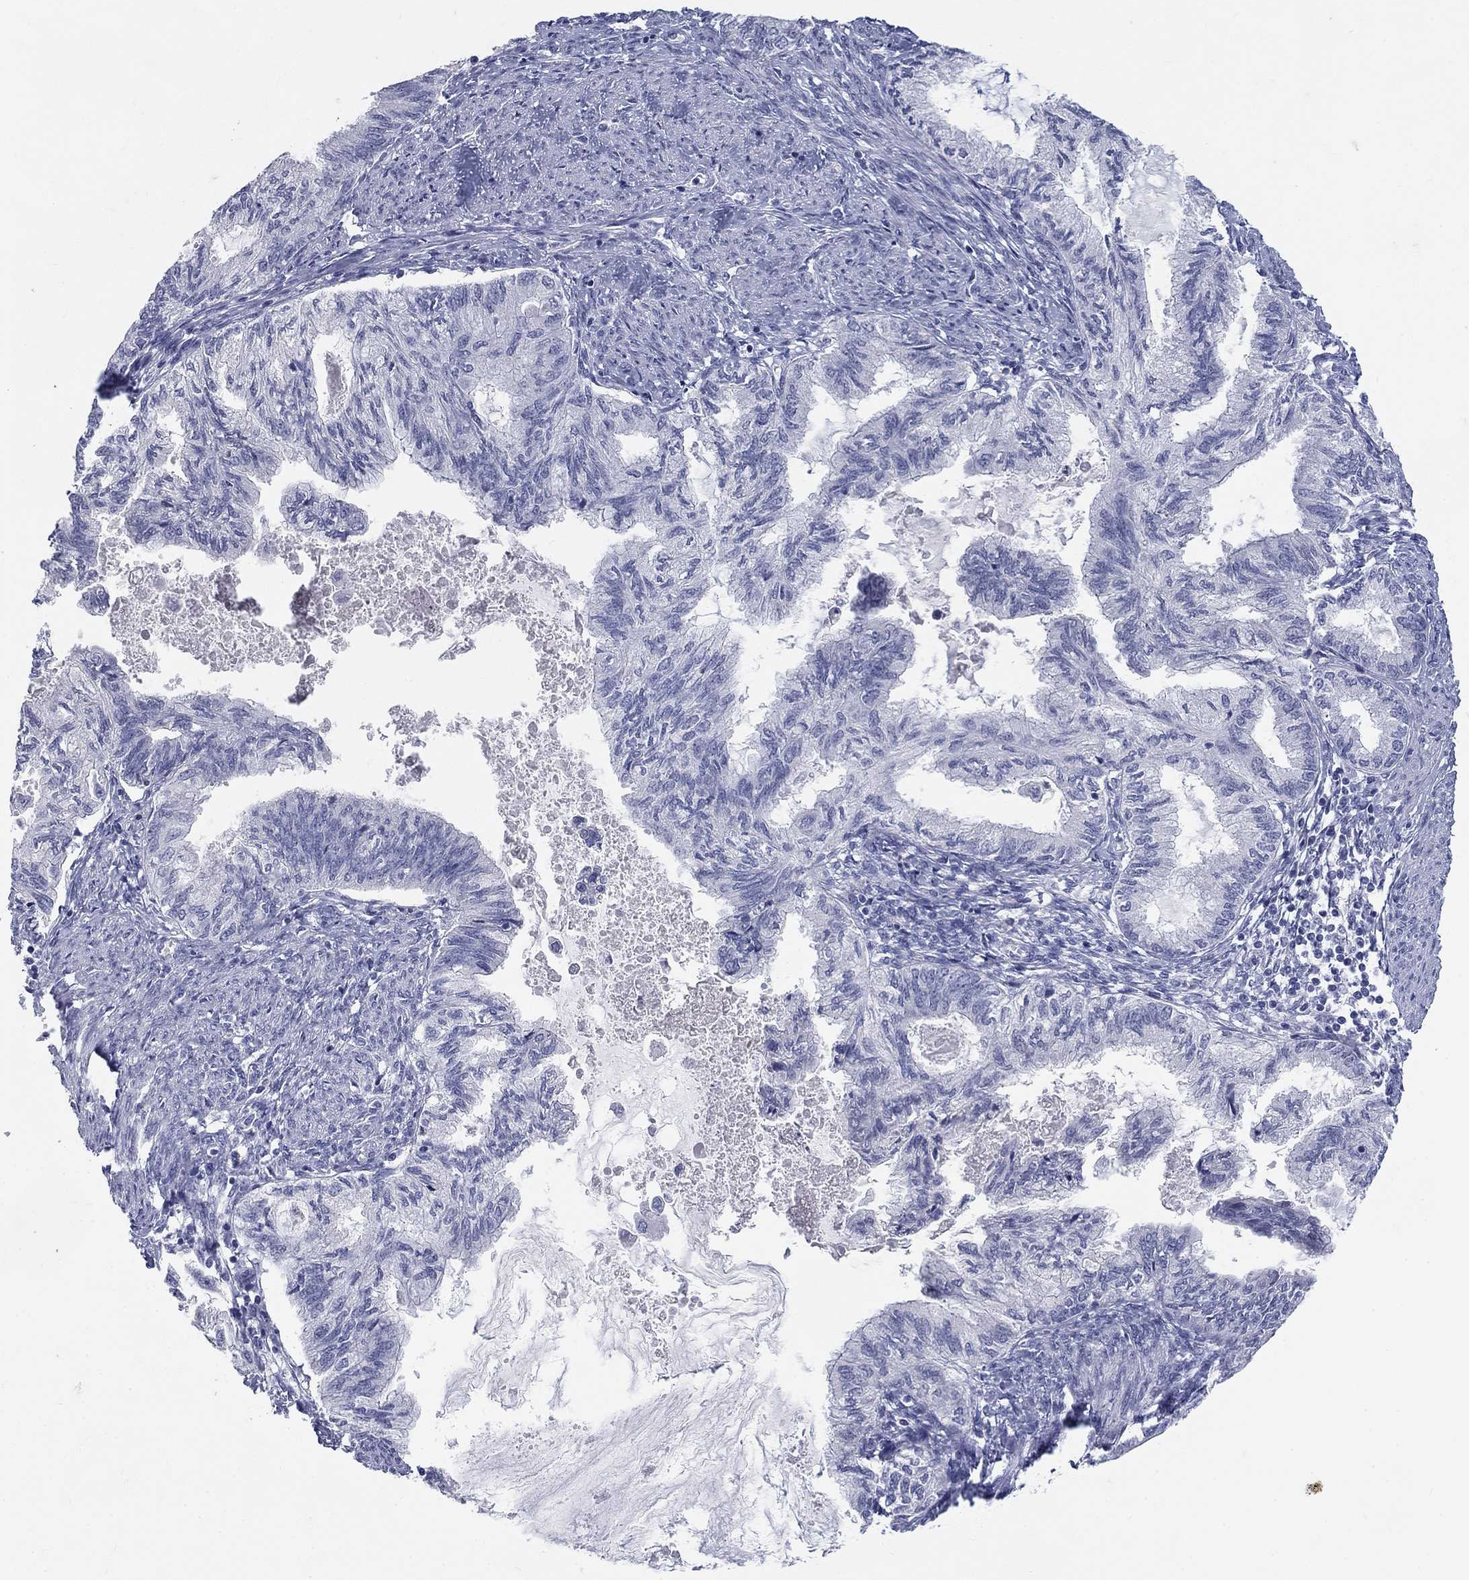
{"staining": {"intensity": "negative", "quantity": "none", "location": "none"}, "tissue": "endometrial cancer", "cell_type": "Tumor cells", "image_type": "cancer", "snomed": [{"axis": "morphology", "description": "Adenocarcinoma, NOS"}, {"axis": "topography", "description": "Endometrium"}], "caption": "A photomicrograph of human adenocarcinoma (endometrial) is negative for staining in tumor cells.", "gene": "ELAVL4", "patient": {"sex": "female", "age": 86}}